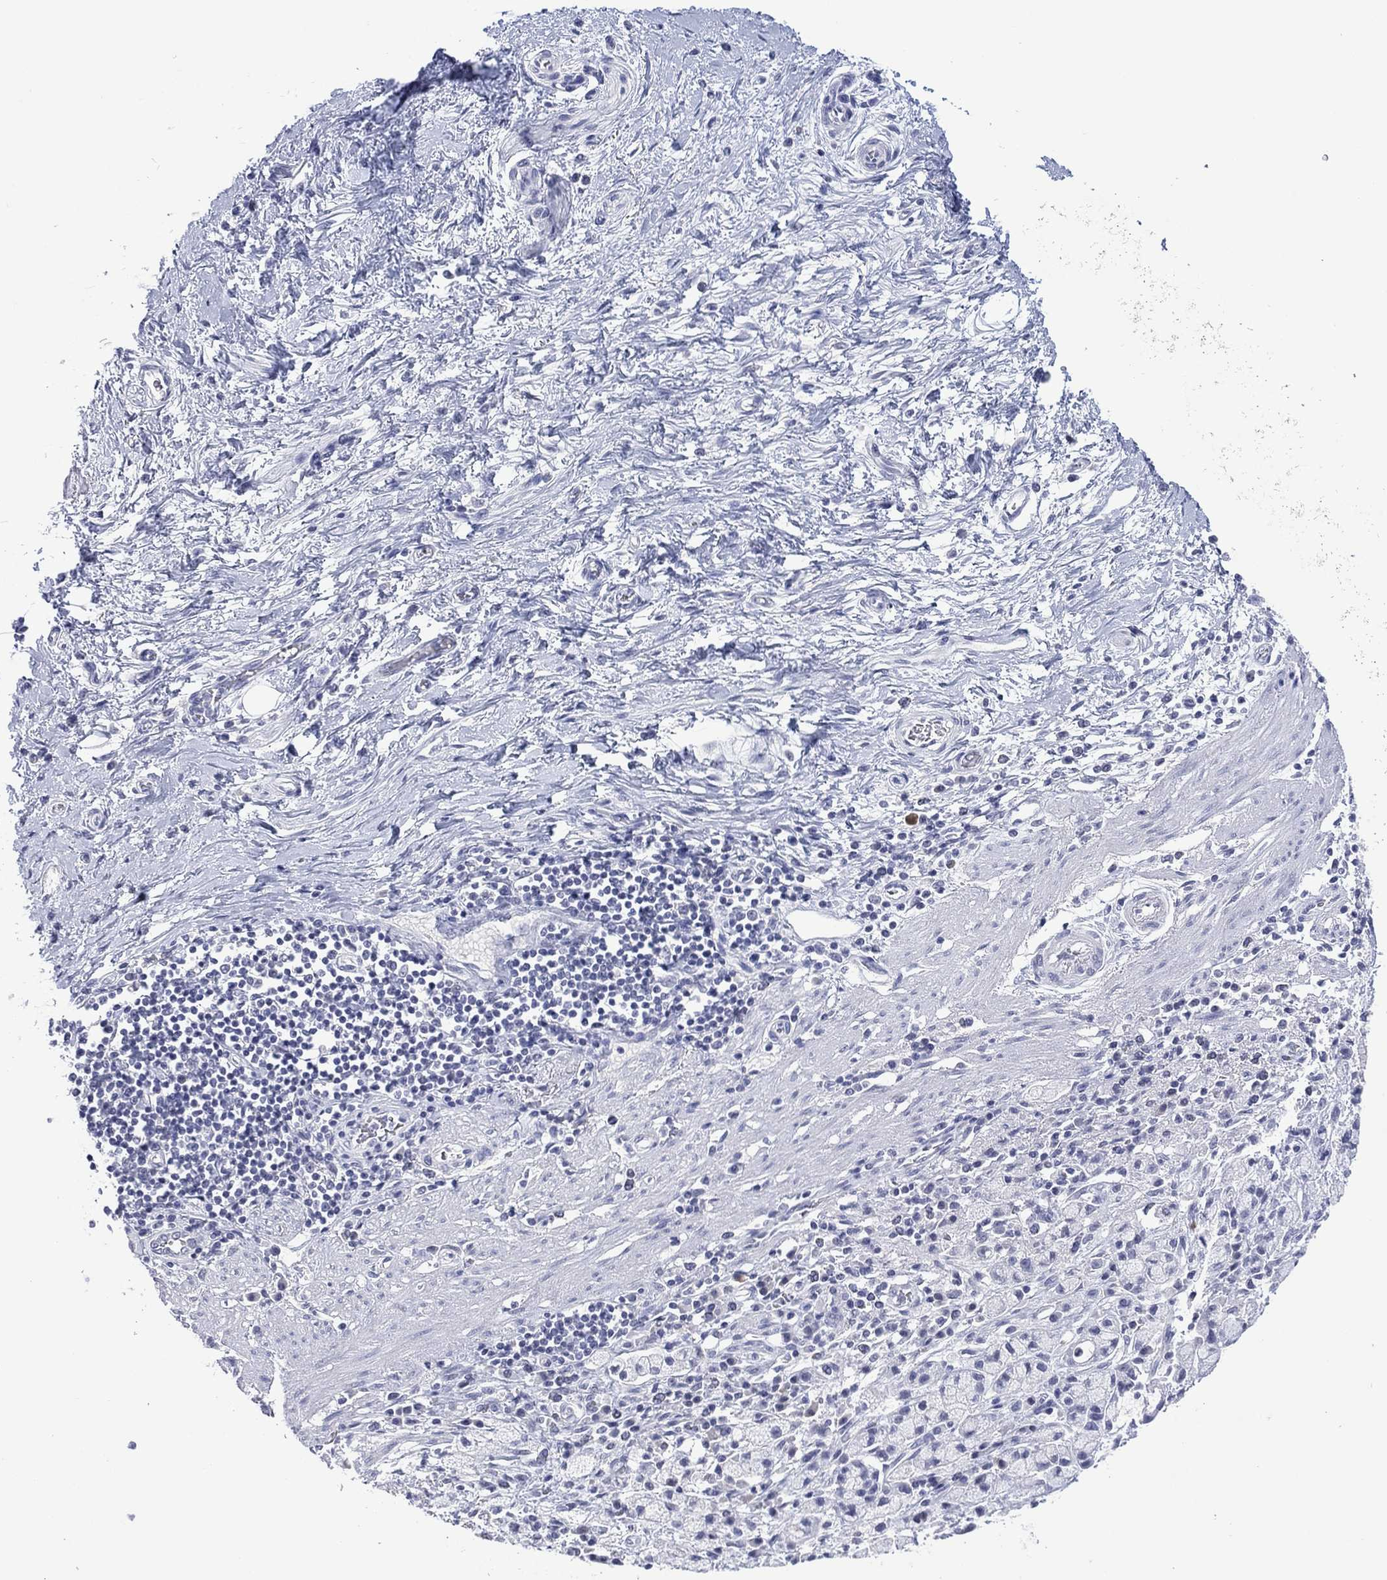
{"staining": {"intensity": "negative", "quantity": "none", "location": "none"}, "tissue": "stomach cancer", "cell_type": "Tumor cells", "image_type": "cancer", "snomed": [{"axis": "morphology", "description": "Adenocarcinoma, NOS"}, {"axis": "topography", "description": "Stomach"}], "caption": "DAB (3,3'-diaminobenzidine) immunohistochemical staining of stomach cancer (adenocarcinoma) reveals no significant expression in tumor cells.", "gene": "UTF1", "patient": {"sex": "male", "age": 58}}